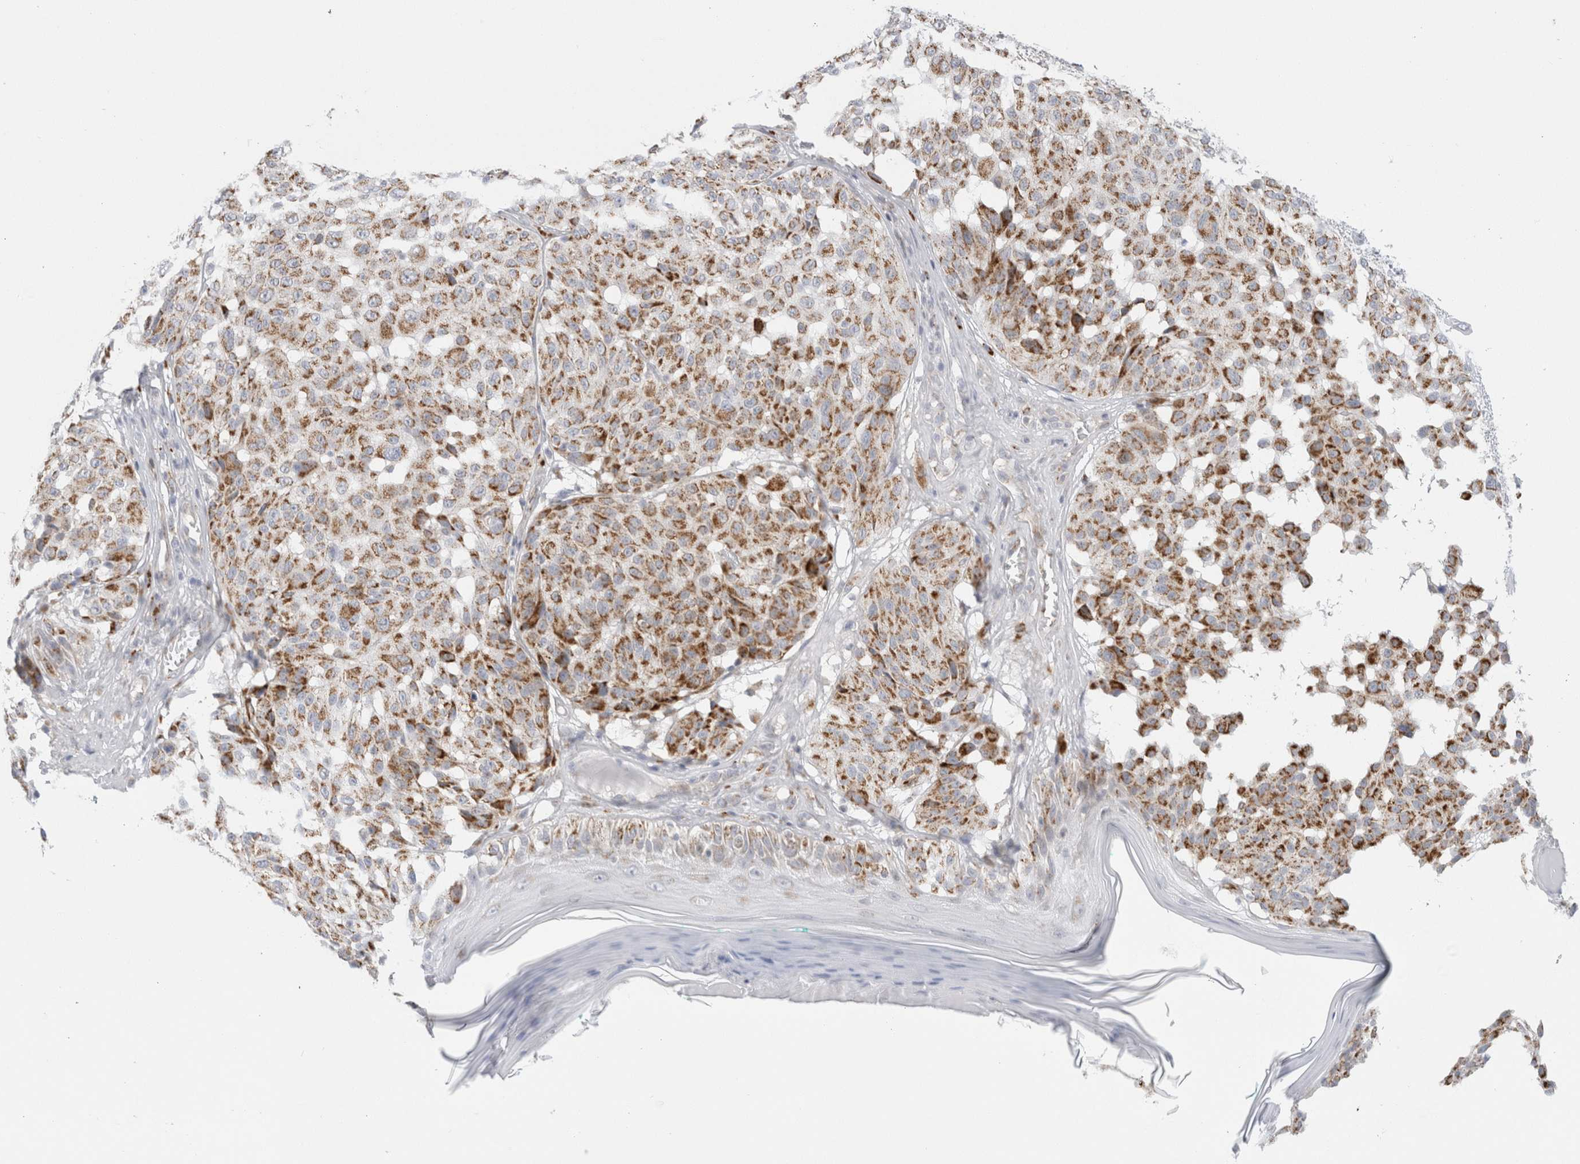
{"staining": {"intensity": "strong", "quantity": ">75%", "location": "cytoplasmic/membranous"}, "tissue": "melanoma", "cell_type": "Tumor cells", "image_type": "cancer", "snomed": [{"axis": "morphology", "description": "Malignant melanoma, NOS"}, {"axis": "topography", "description": "Skin"}], "caption": "Approximately >75% of tumor cells in human melanoma show strong cytoplasmic/membranous protein staining as visualized by brown immunohistochemical staining.", "gene": "FAHD1", "patient": {"sex": "female", "age": 46}}